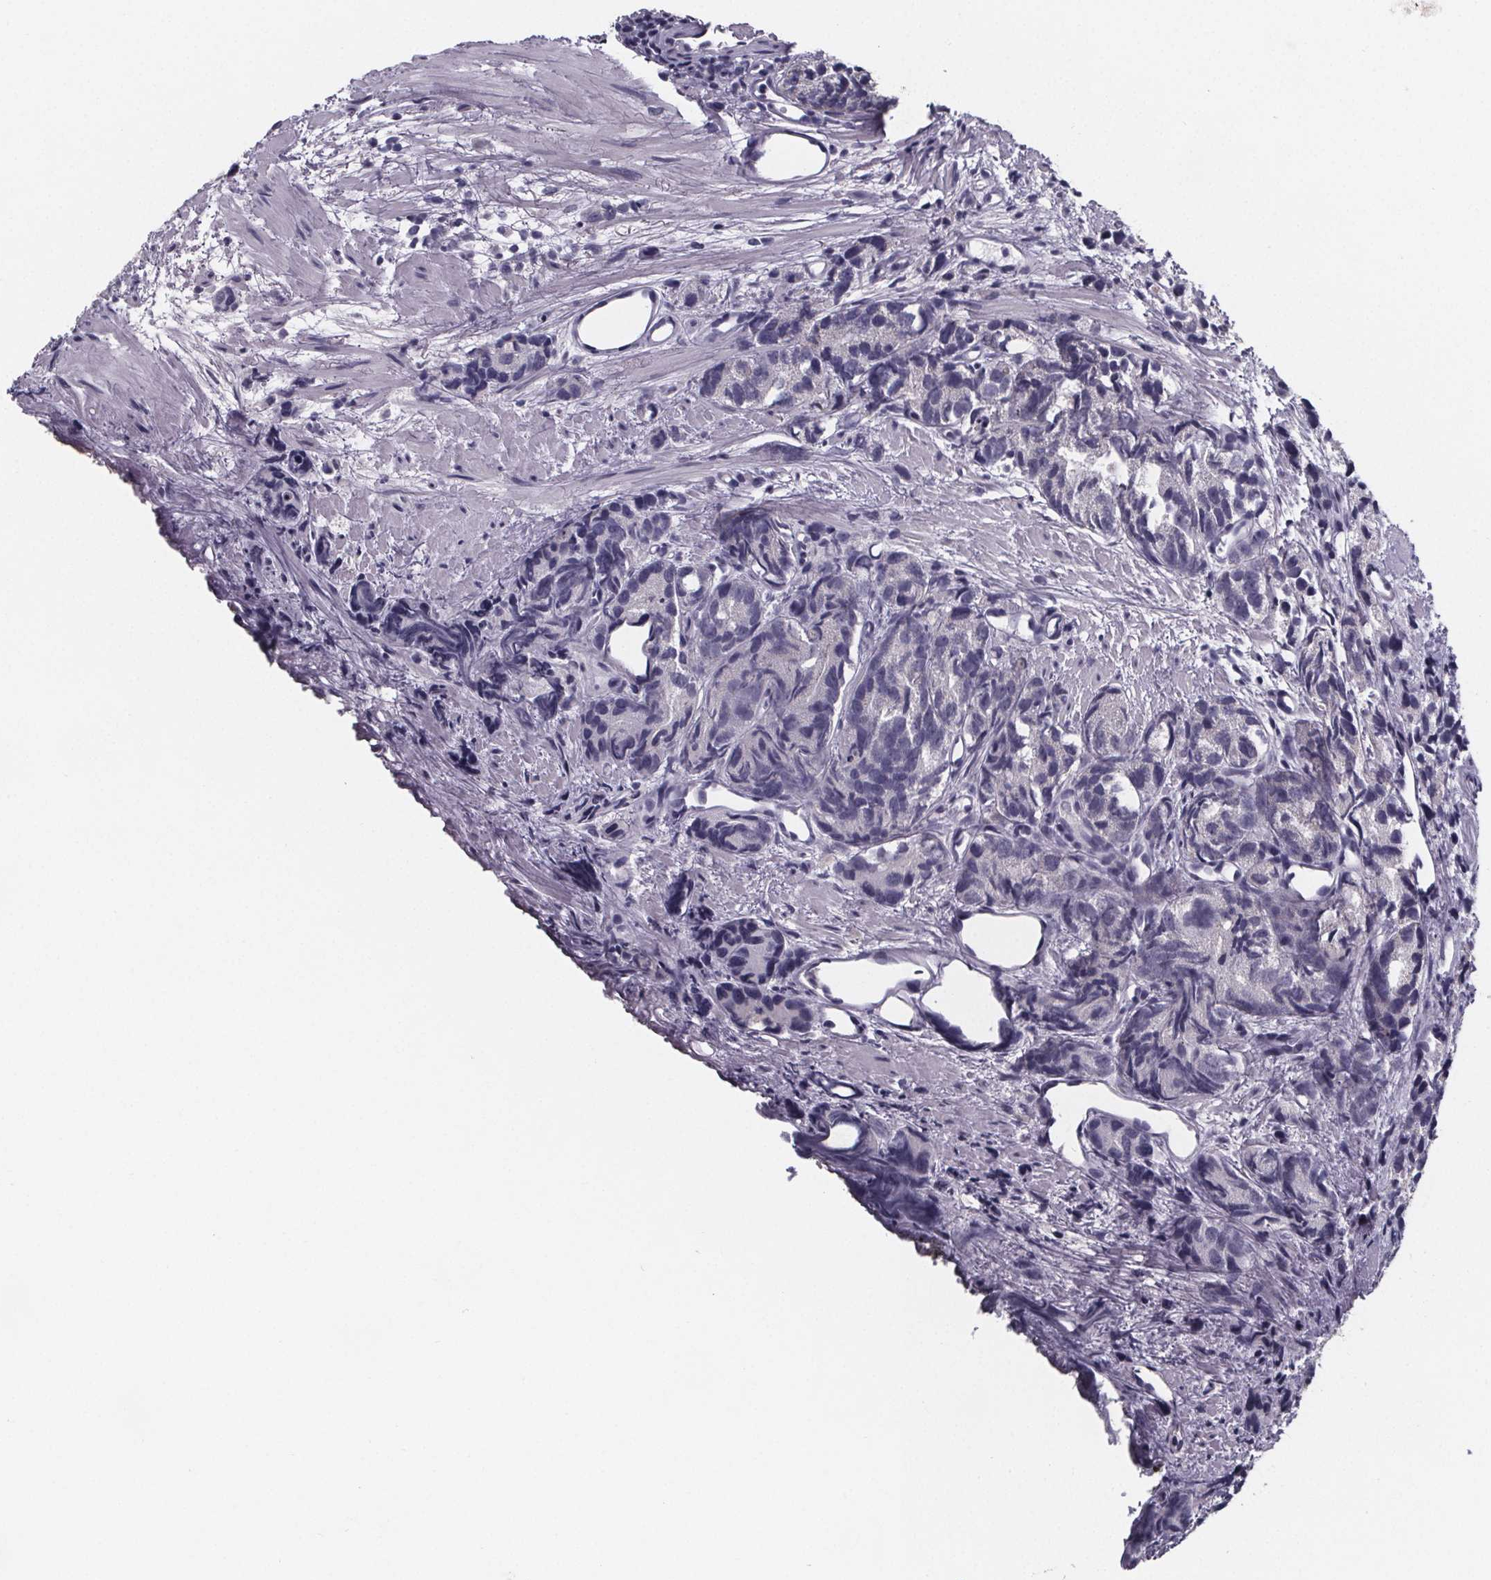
{"staining": {"intensity": "negative", "quantity": "none", "location": "none"}, "tissue": "prostate cancer", "cell_type": "Tumor cells", "image_type": "cancer", "snomed": [{"axis": "morphology", "description": "Adenocarcinoma, High grade"}, {"axis": "topography", "description": "Prostate"}], "caption": "Immunohistochemistry photomicrograph of human prostate high-grade adenocarcinoma stained for a protein (brown), which displays no positivity in tumor cells.", "gene": "PAH", "patient": {"sex": "male", "age": 77}}